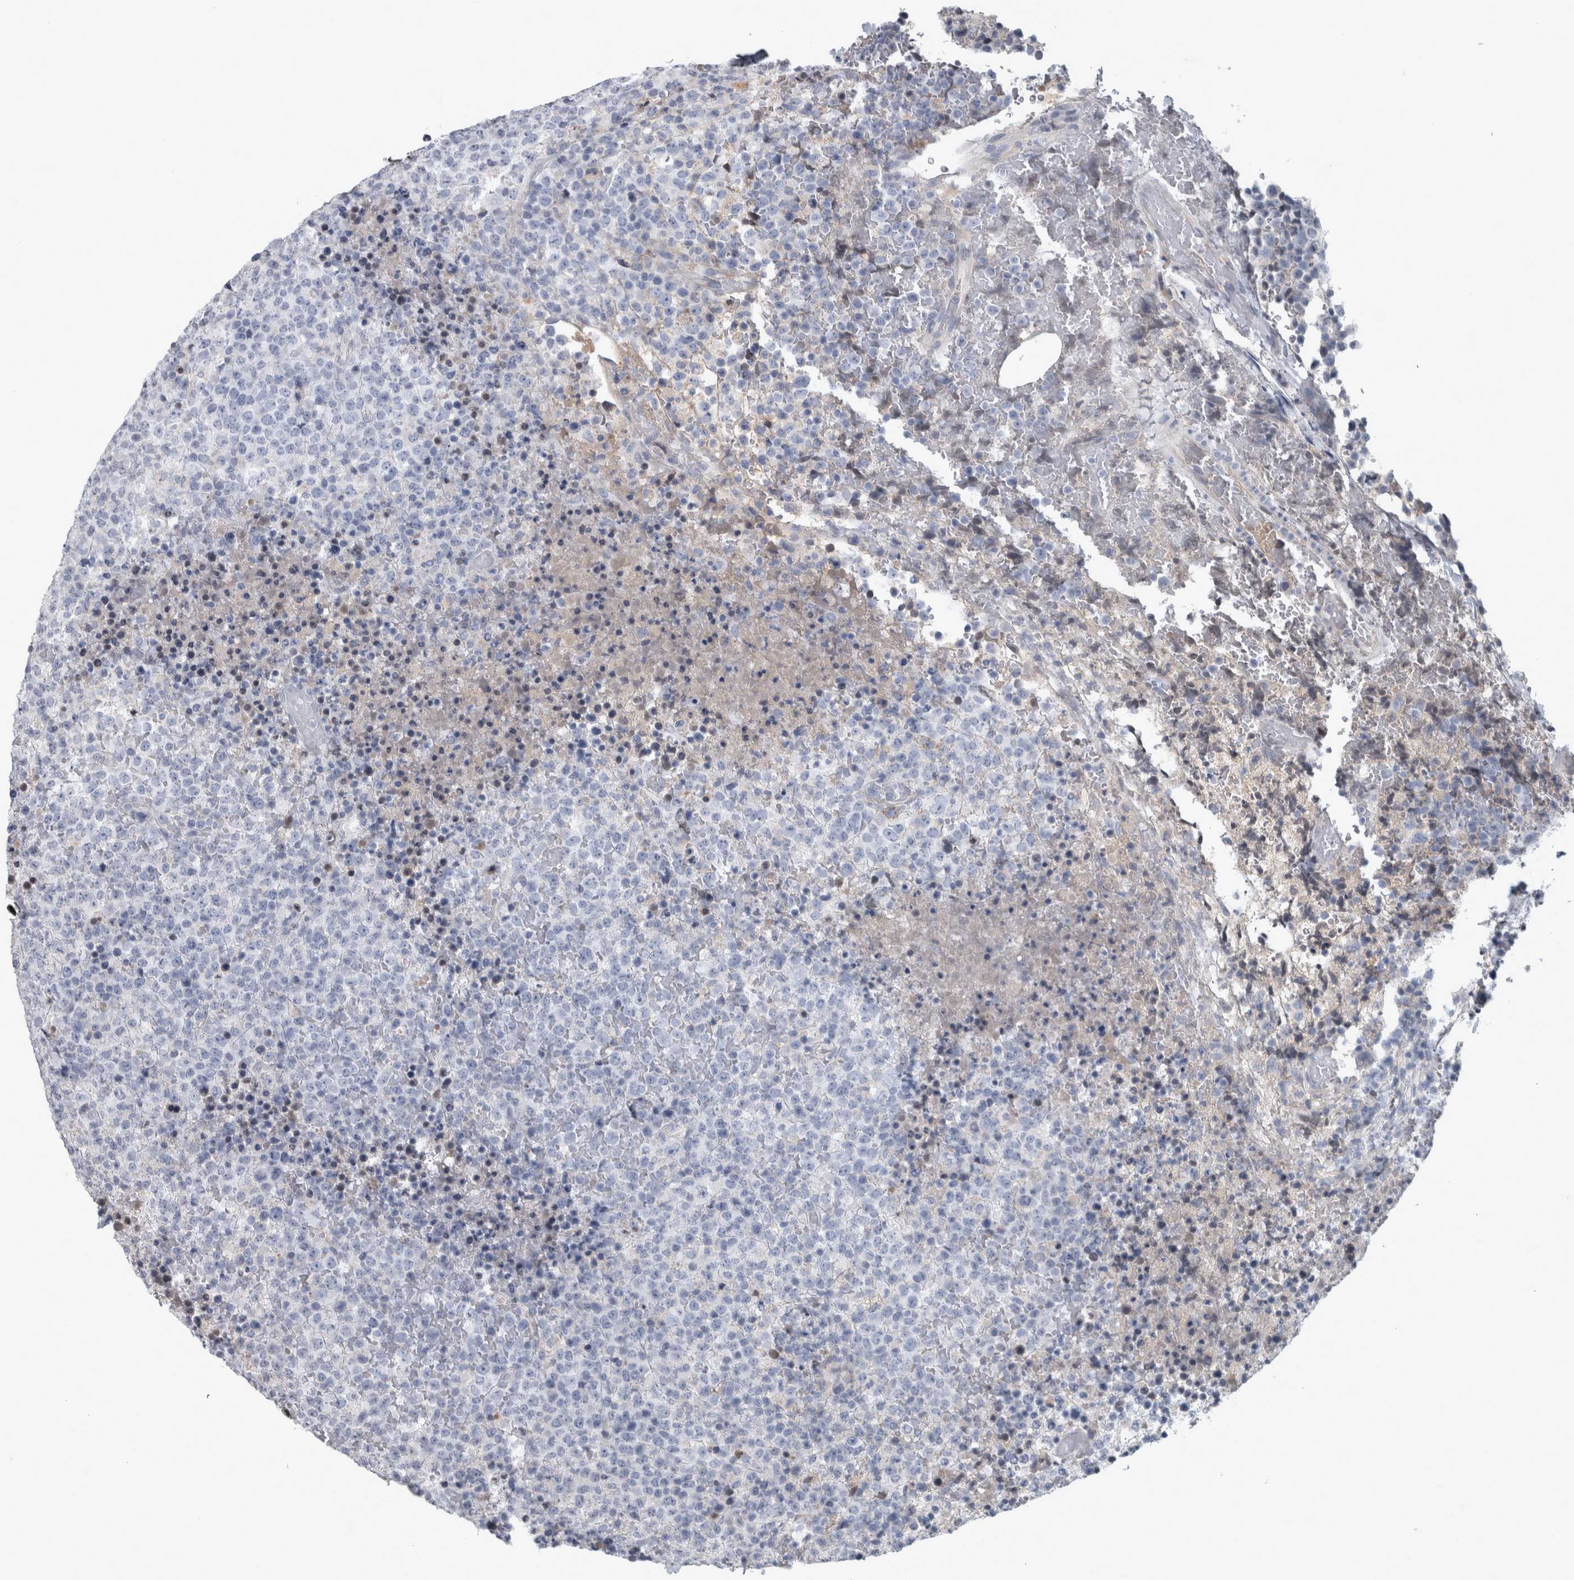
{"staining": {"intensity": "negative", "quantity": "none", "location": "none"}, "tissue": "lymphoma", "cell_type": "Tumor cells", "image_type": "cancer", "snomed": [{"axis": "morphology", "description": "Malignant lymphoma, non-Hodgkin's type, High grade"}, {"axis": "topography", "description": "Lymph node"}], "caption": "Immunohistochemical staining of human malignant lymphoma, non-Hodgkin's type (high-grade) shows no significant expression in tumor cells.", "gene": "DSG2", "patient": {"sex": "male", "age": 13}}